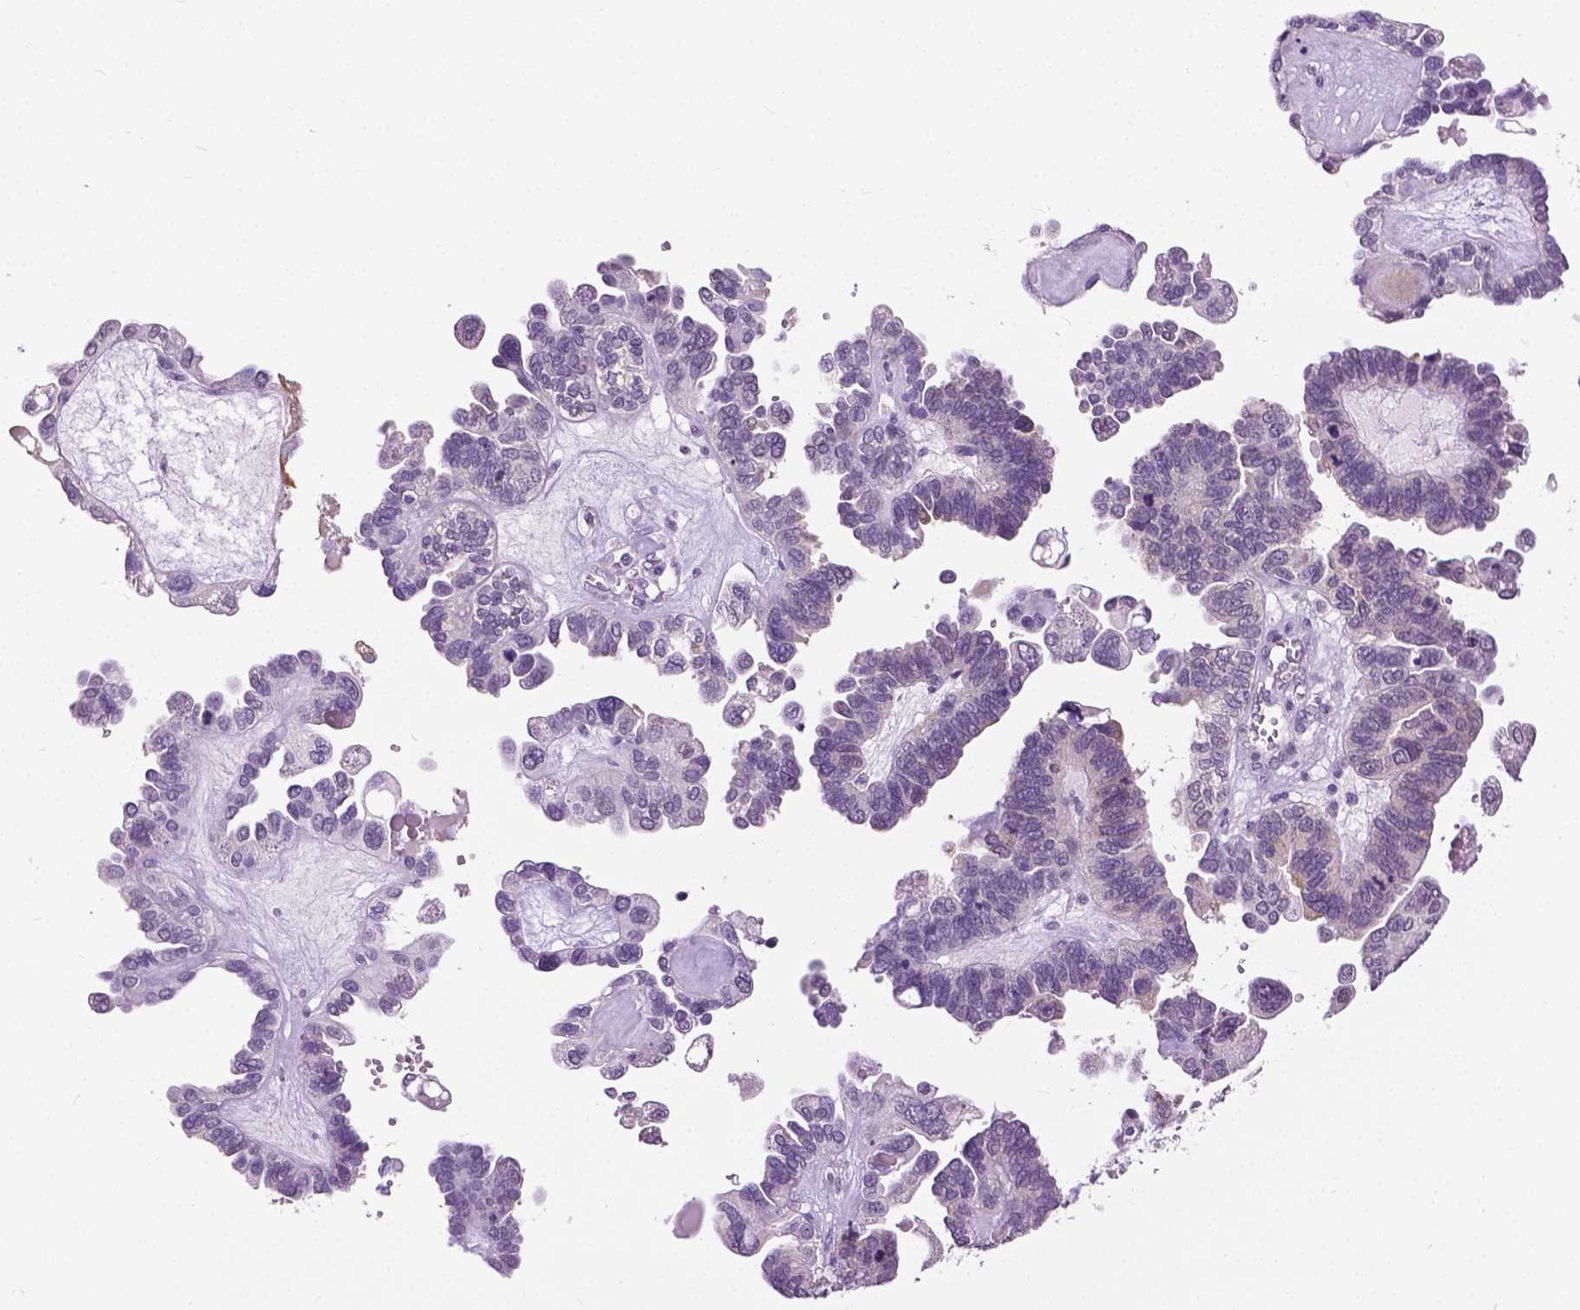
{"staining": {"intensity": "negative", "quantity": "none", "location": "none"}, "tissue": "ovarian cancer", "cell_type": "Tumor cells", "image_type": "cancer", "snomed": [{"axis": "morphology", "description": "Cystadenocarcinoma, serous, NOS"}, {"axis": "topography", "description": "Ovary"}], "caption": "Micrograph shows no significant protein expression in tumor cells of serous cystadenocarcinoma (ovarian).", "gene": "GPR37L1", "patient": {"sex": "female", "age": 51}}